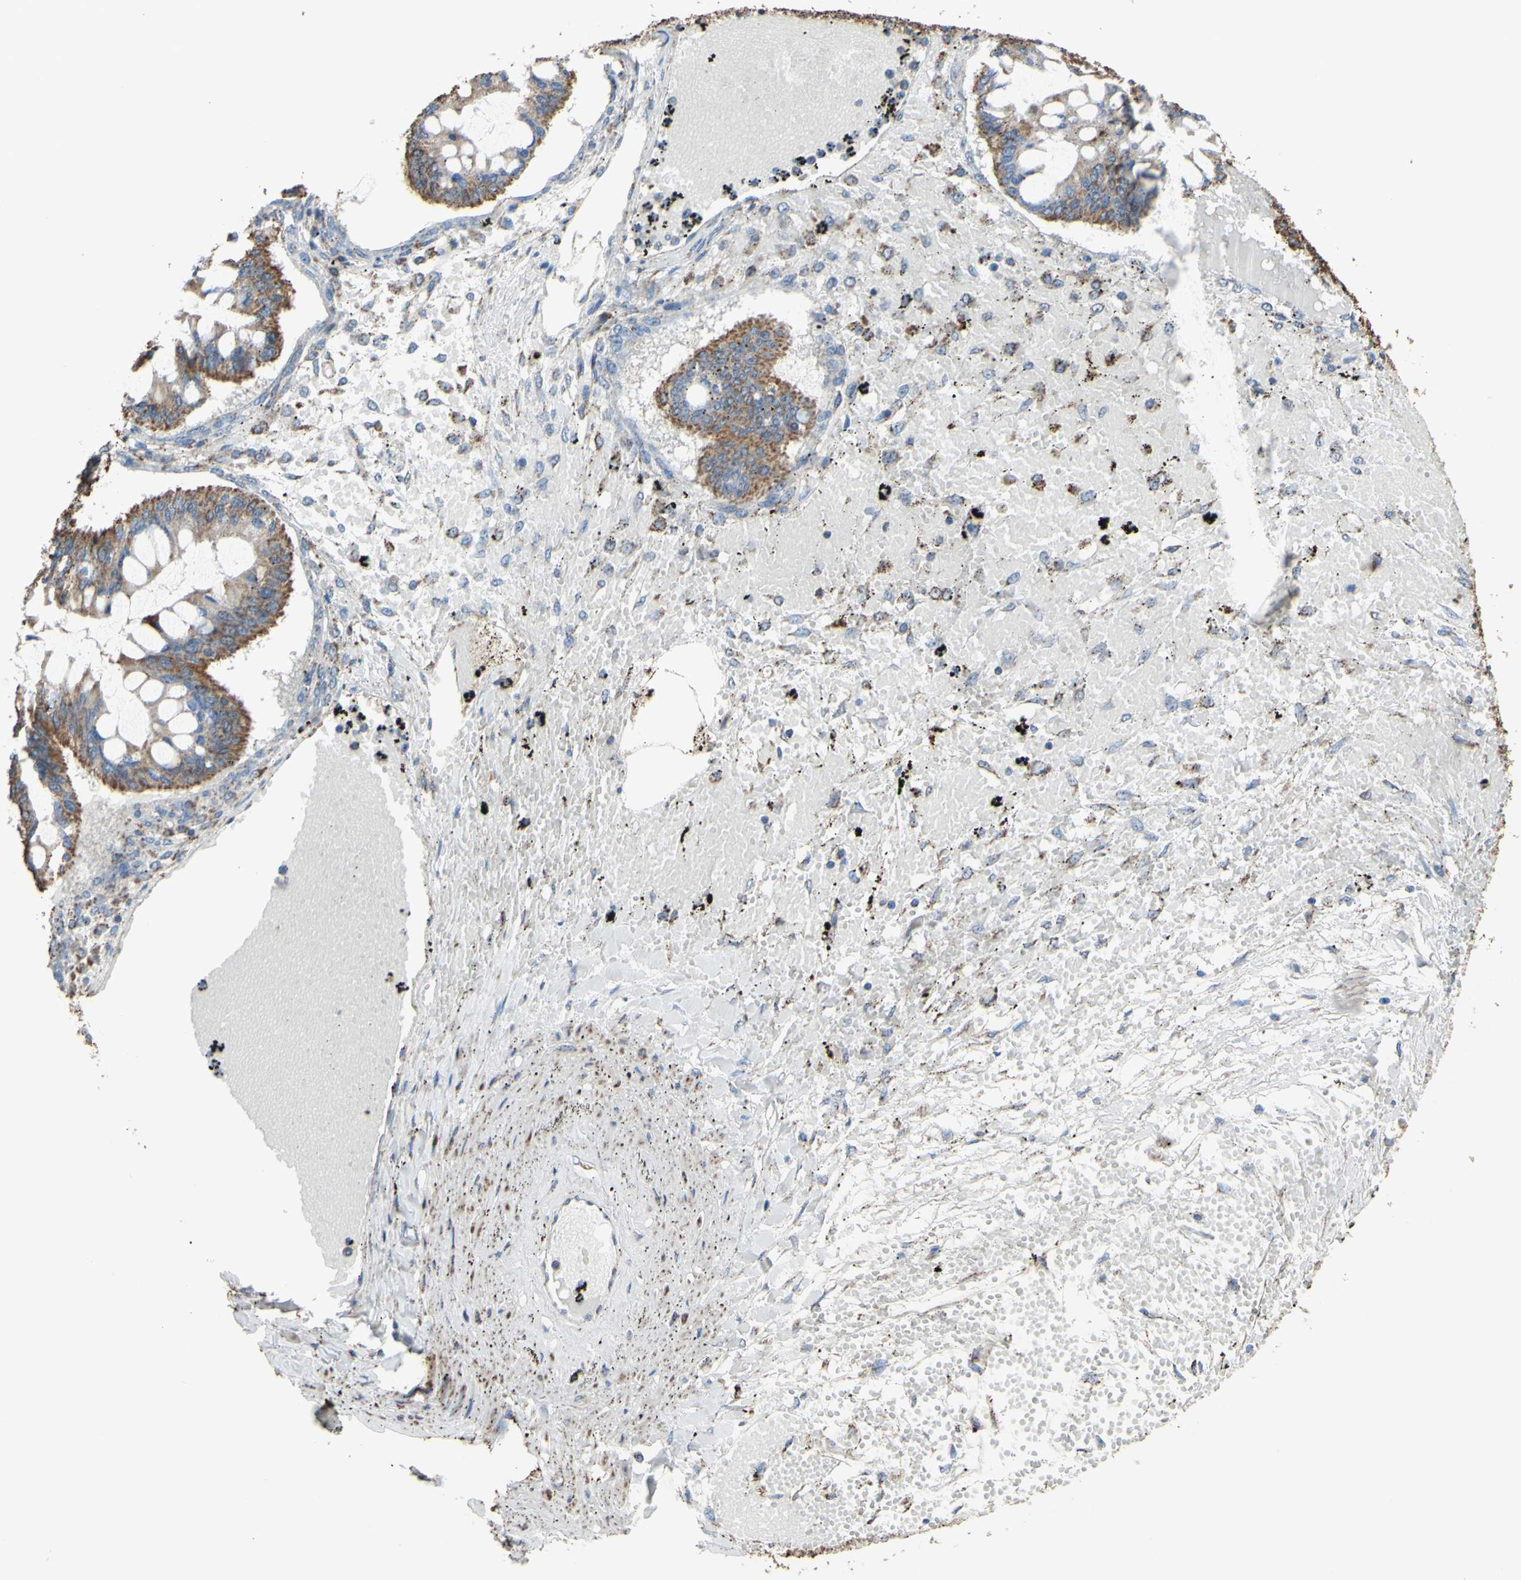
{"staining": {"intensity": "moderate", "quantity": ">75%", "location": "cytoplasmic/membranous"}, "tissue": "ovarian cancer", "cell_type": "Tumor cells", "image_type": "cancer", "snomed": [{"axis": "morphology", "description": "Cystadenocarcinoma, mucinous, NOS"}, {"axis": "topography", "description": "Ovary"}], "caption": "Ovarian cancer (mucinous cystadenocarcinoma) was stained to show a protein in brown. There is medium levels of moderate cytoplasmic/membranous staining in approximately >75% of tumor cells.", "gene": "CMKLR2", "patient": {"sex": "female", "age": 73}}